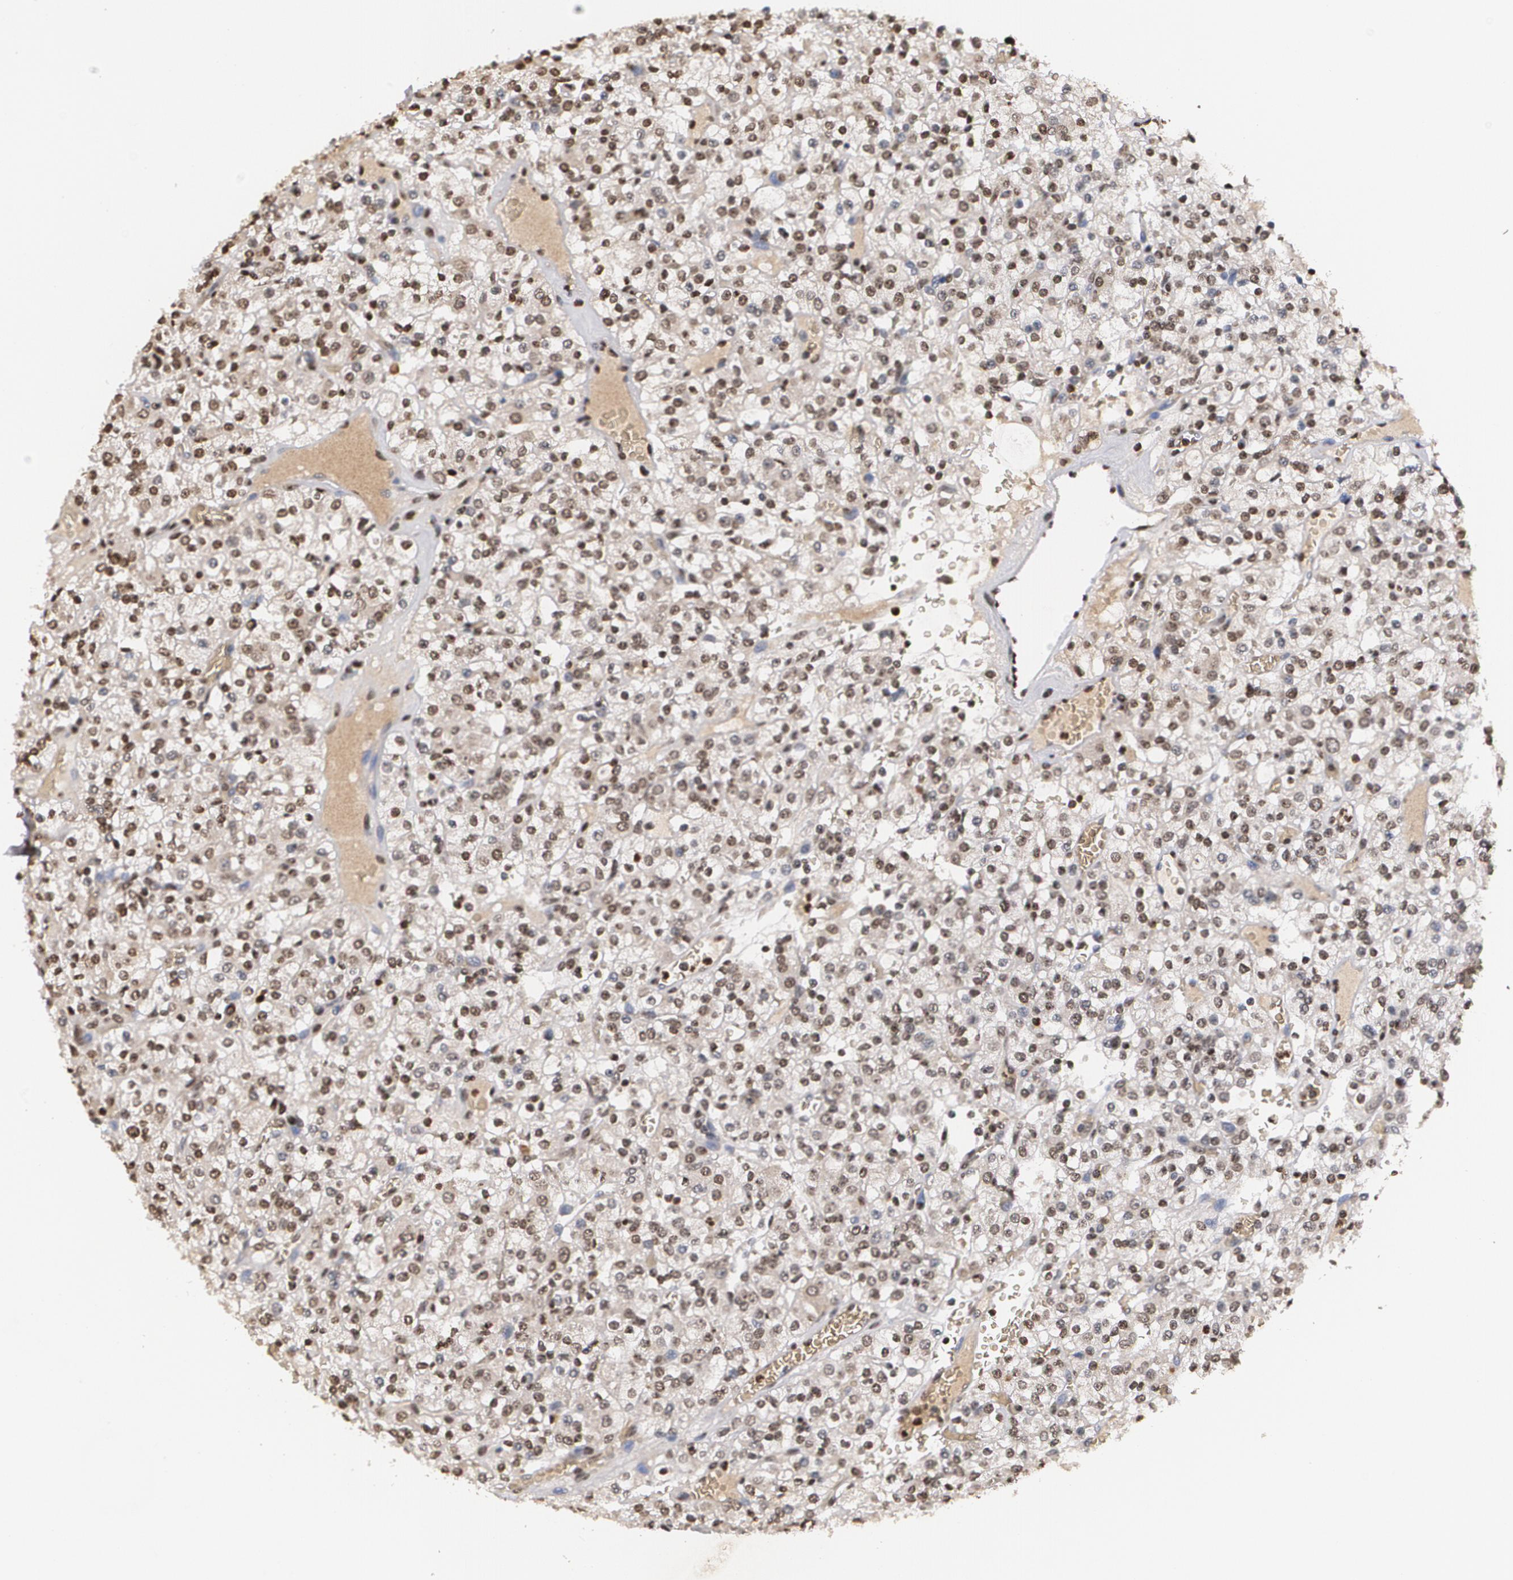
{"staining": {"intensity": "moderate", "quantity": "25%-75%", "location": "cytoplasmic/membranous"}, "tissue": "renal cancer", "cell_type": "Tumor cells", "image_type": "cancer", "snomed": [{"axis": "morphology", "description": "Normal tissue, NOS"}, {"axis": "morphology", "description": "Adenocarcinoma, NOS"}, {"axis": "topography", "description": "Kidney"}], "caption": "Moderate cytoplasmic/membranous expression for a protein is appreciated in approximately 25%-75% of tumor cells of adenocarcinoma (renal) using immunohistochemistry.", "gene": "MVP", "patient": {"sex": "female", "age": 72}}